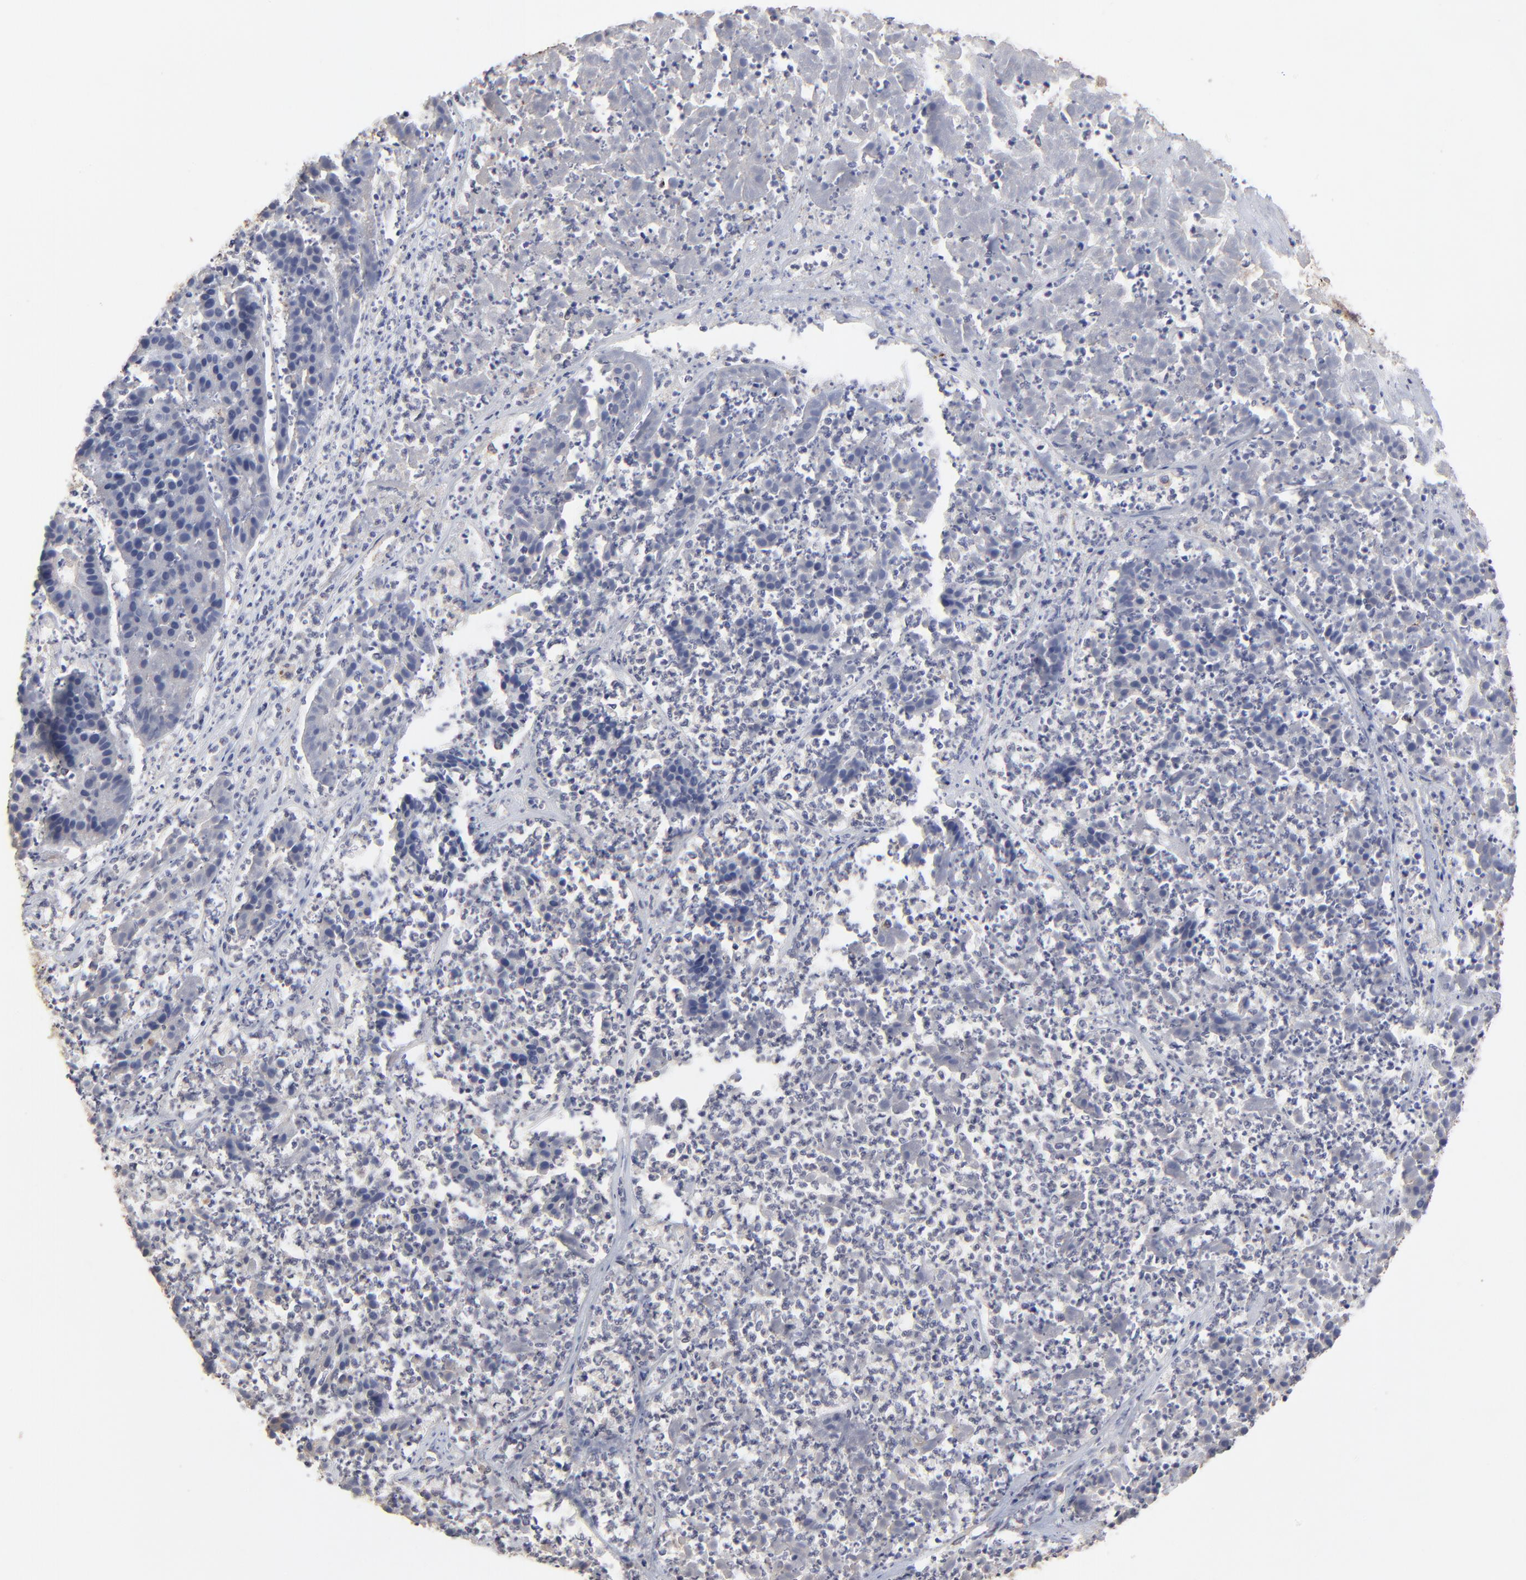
{"staining": {"intensity": "negative", "quantity": "none", "location": "none"}, "tissue": "pancreatic cancer", "cell_type": "Tumor cells", "image_type": "cancer", "snomed": [{"axis": "morphology", "description": "Adenocarcinoma, NOS"}, {"axis": "topography", "description": "Pancreas"}], "caption": "Tumor cells are negative for brown protein staining in pancreatic cancer (adenocarcinoma).", "gene": "ELP2", "patient": {"sex": "male", "age": 50}}